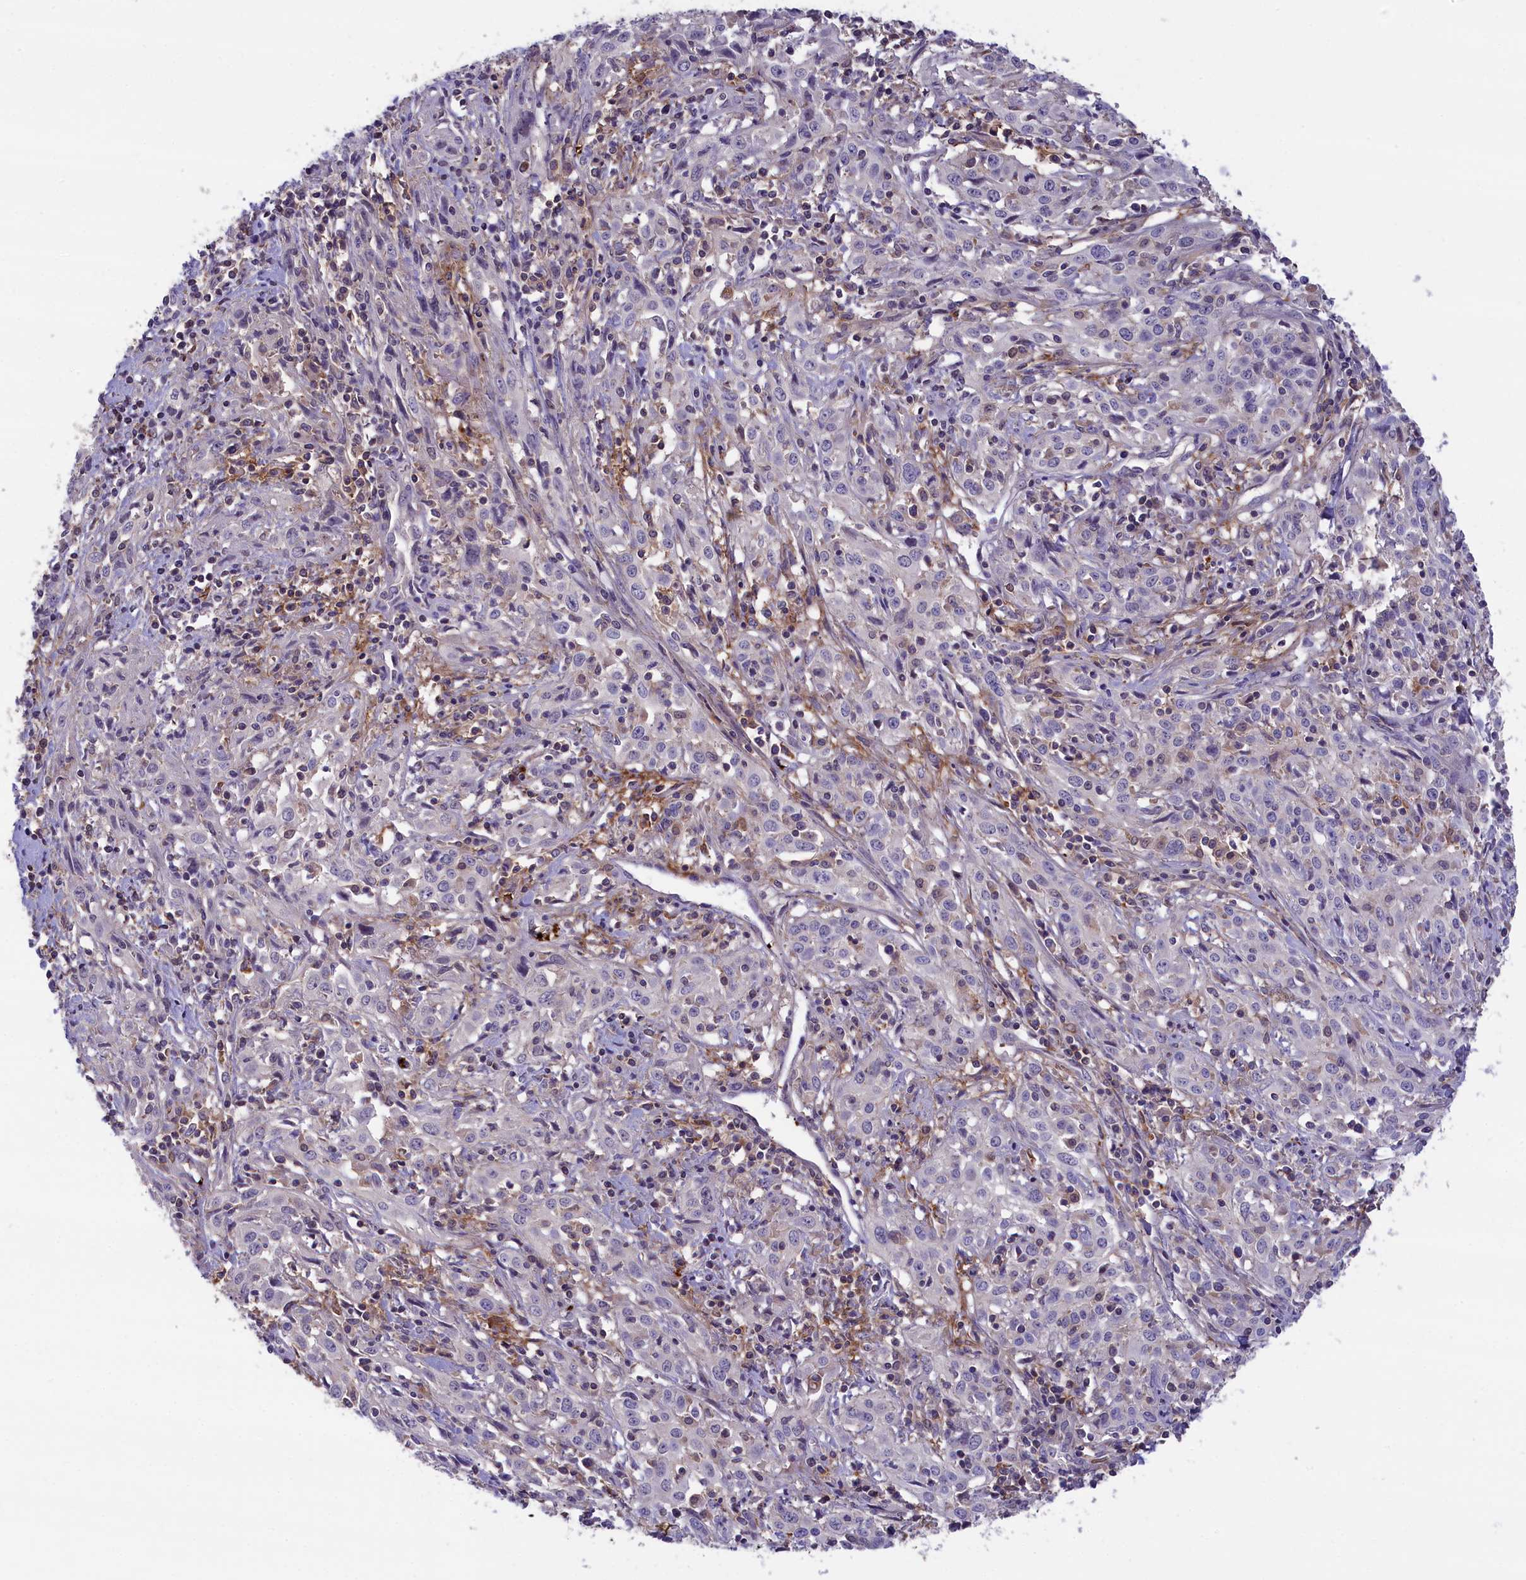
{"staining": {"intensity": "negative", "quantity": "none", "location": "none"}, "tissue": "cervical cancer", "cell_type": "Tumor cells", "image_type": "cancer", "snomed": [{"axis": "morphology", "description": "Squamous cell carcinoma, NOS"}, {"axis": "topography", "description": "Cervix"}], "caption": "Tumor cells show no significant positivity in cervical squamous cell carcinoma.", "gene": "HEATR3", "patient": {"sex": "female", "age": 57}}